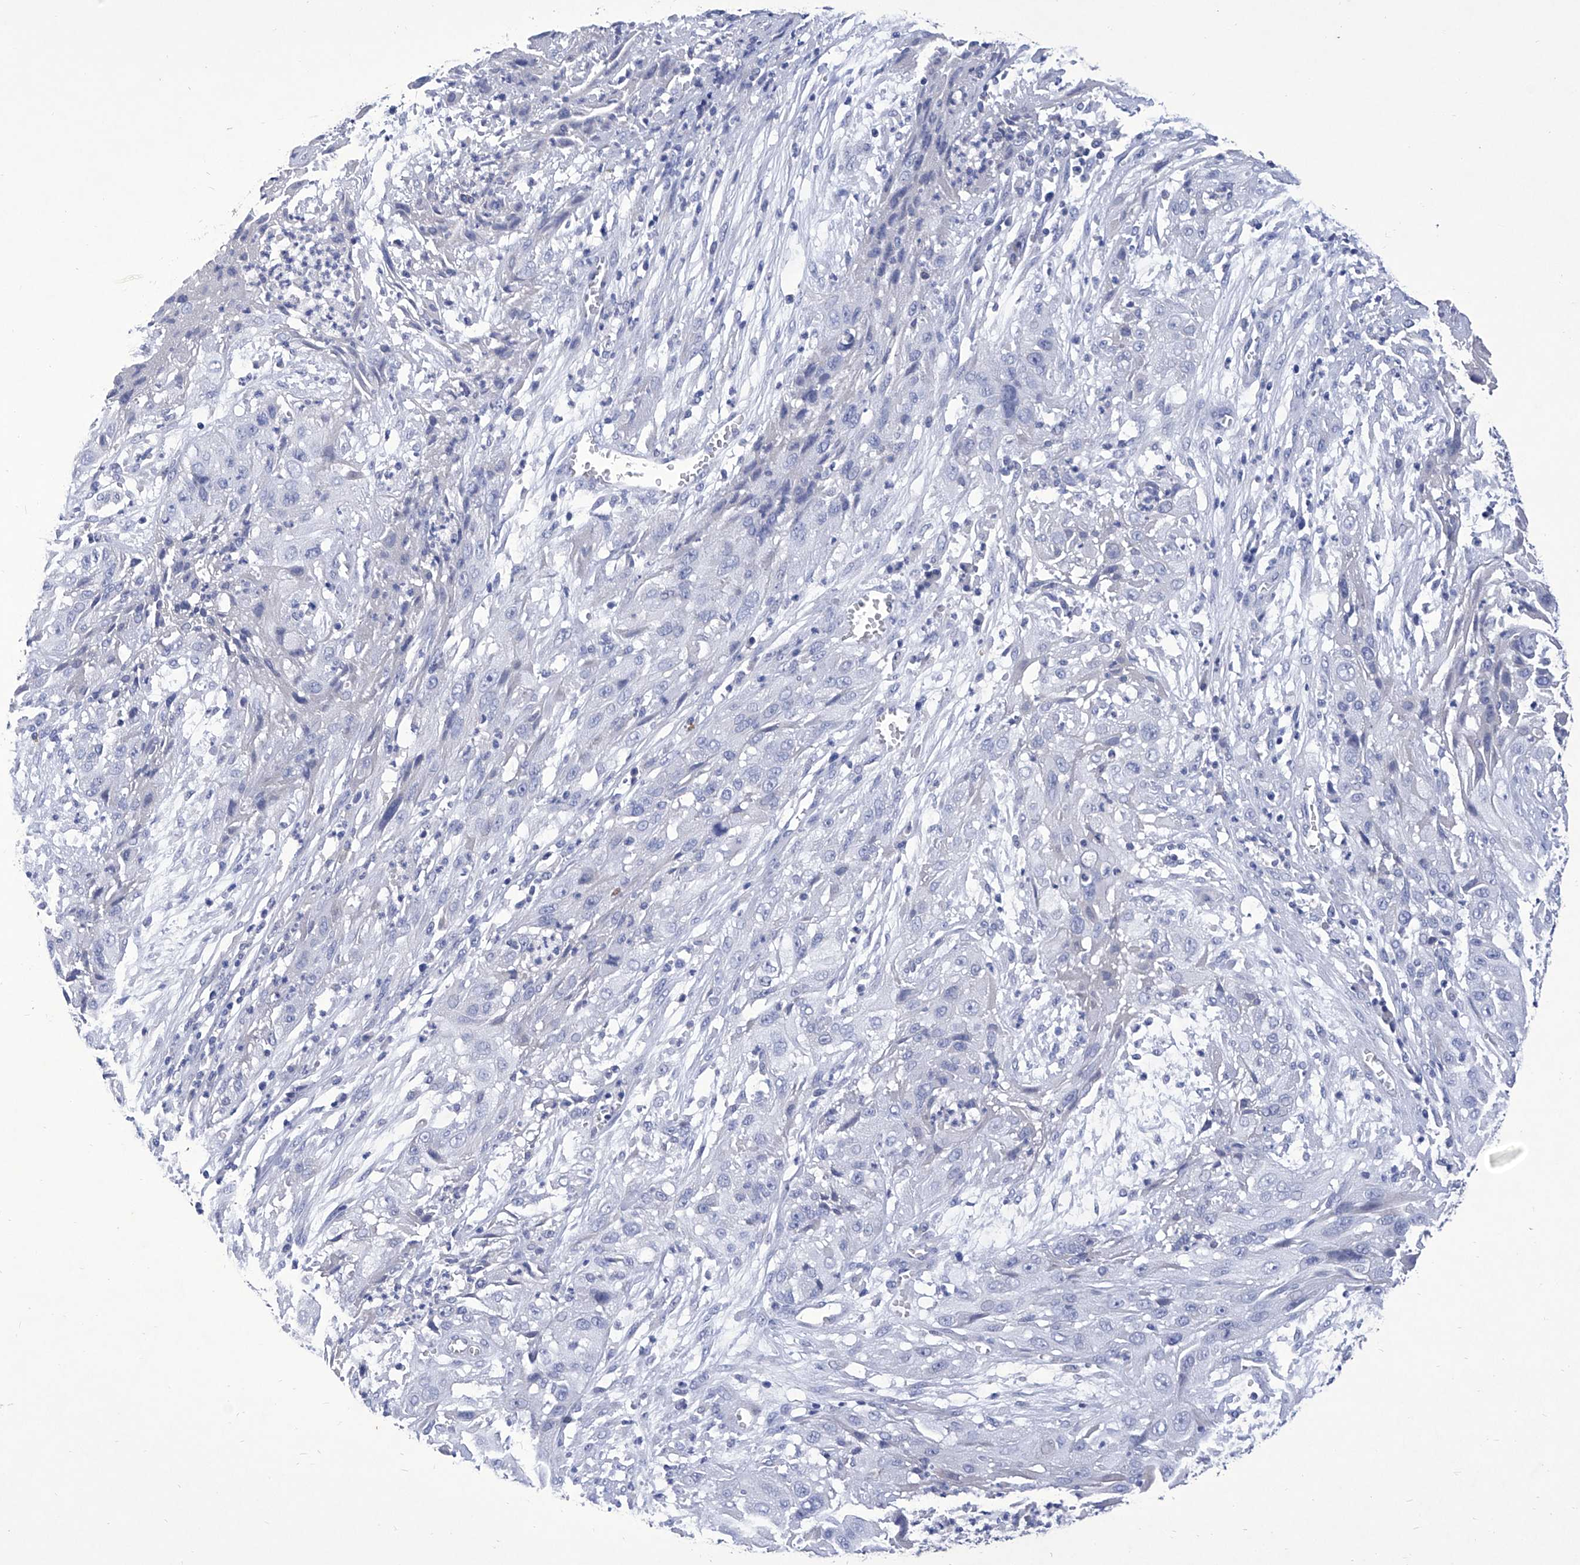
{"staining": {"intensity": "negative", "quantity": "none", "location": "none"}, "tissue": "cervical cancer", "cell_type": "Tumor cells", "image_type": "cancer", "snomed": [{"axis": "morphology", "description": "Squamous cell carcinoma, NOS"}, {"axis": "topography", "description": "Cervix"}], "caption": "This is a photomicrograph of immunohistochemistry staining of cervical cancer (squamous cell carcinoma), which shows no positivity in tumor cells.", "gene": "IFNL2", "patient": {"sex": "female", "age": 32}}